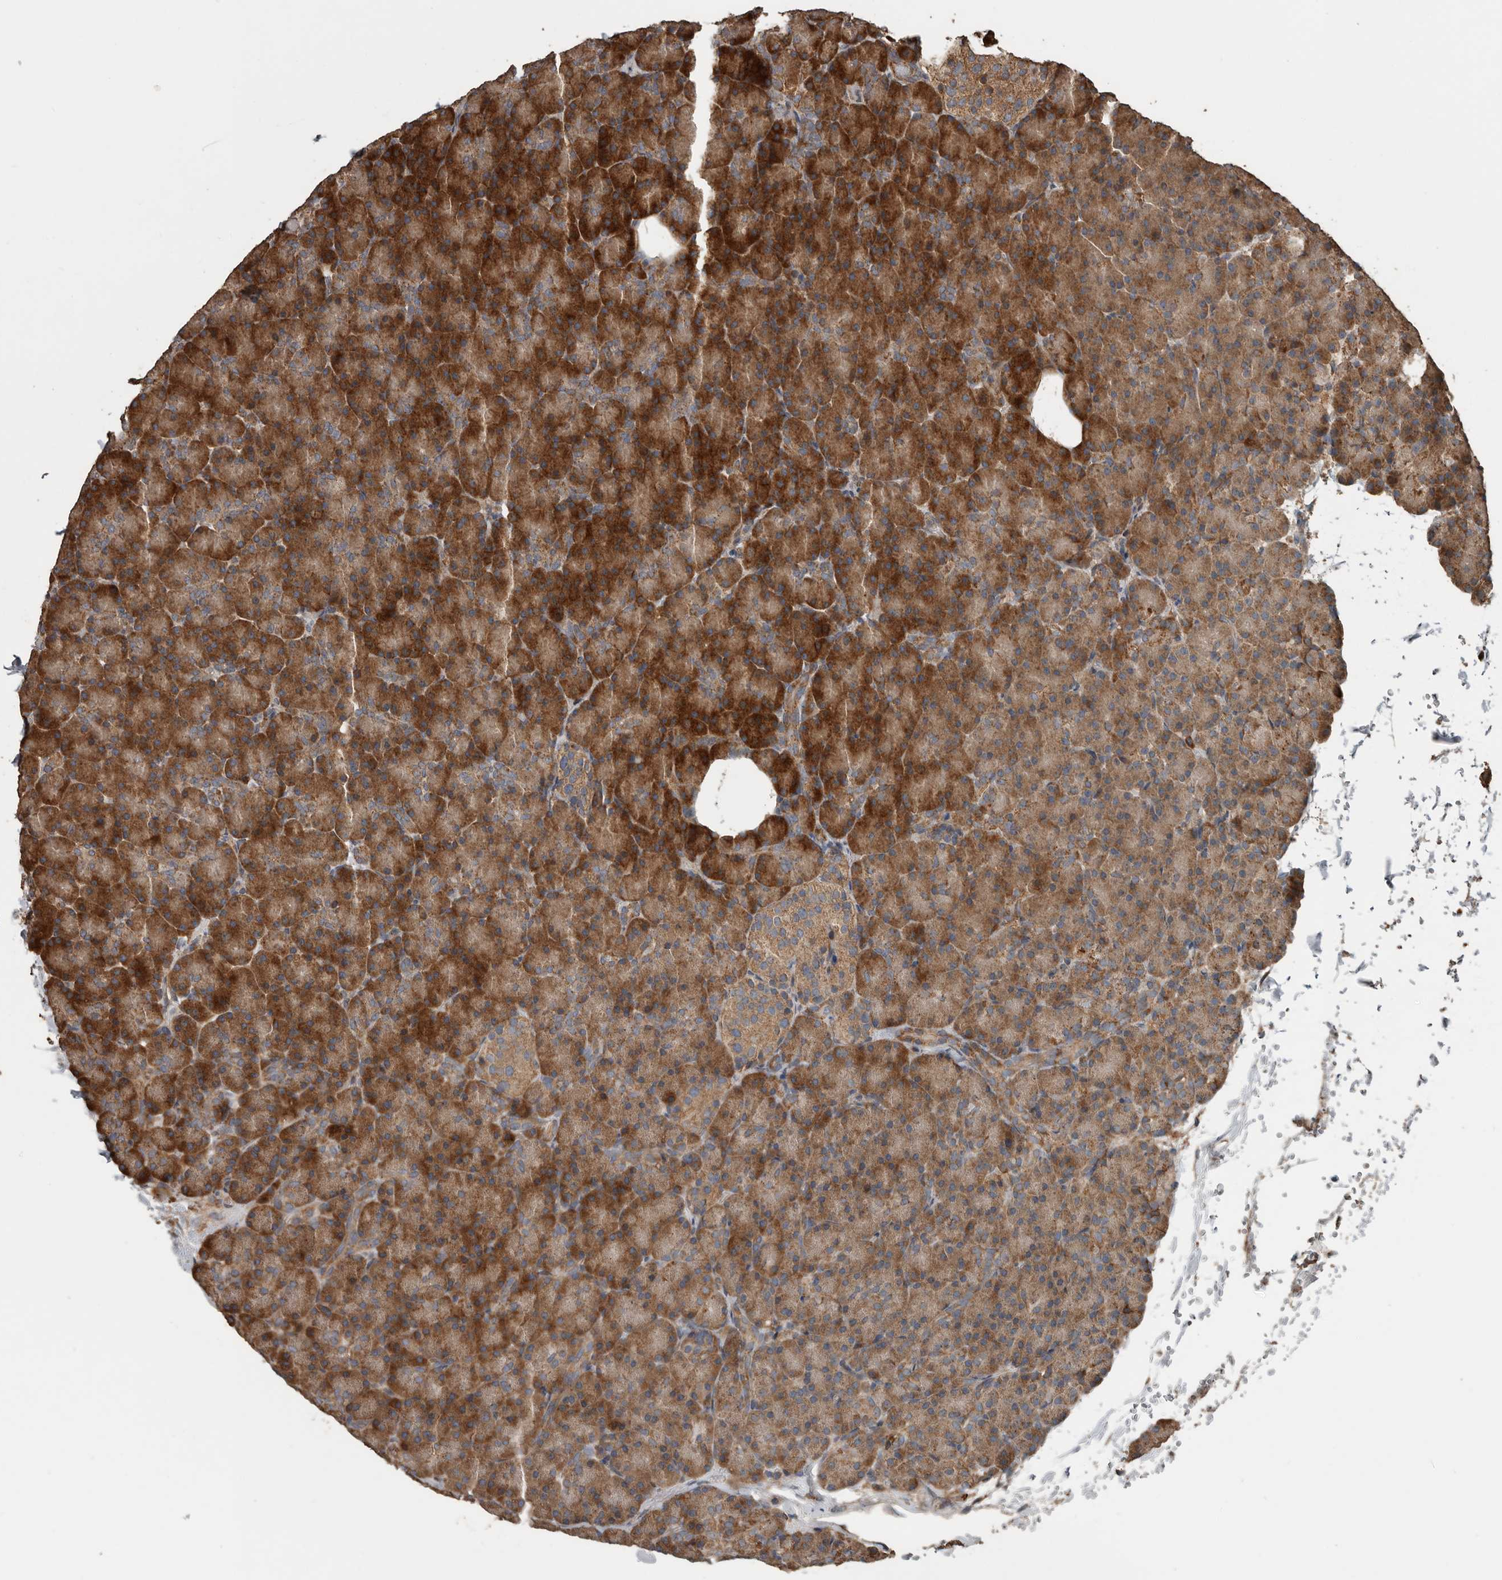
{"staining": {"intensity": "strong", "quantity": ">75%", "location": "cytoplasmic/membranous"}, "tissue": "pancreas", "cell_type": "Exocrine glandular cells", "image_type": "normal", "snomed": [{"axis": "morphology", "description": "Normal tissue, NOS"}, {"axis": "topography", "description": "Pancreas"}], "caption": "Immunohistochemistry (IHC) photomicrograph of benign pancreas: human pancreas stained using immunohistochemistry reveals high levels of strong protein expression localized specifically in the cytoplasmic/membranous of exocrine glandular cells, appearing as a cytoplasmic/membranous brown color.", "gene": "RNF207", "patient": {"sex": "female", "age": 43}}